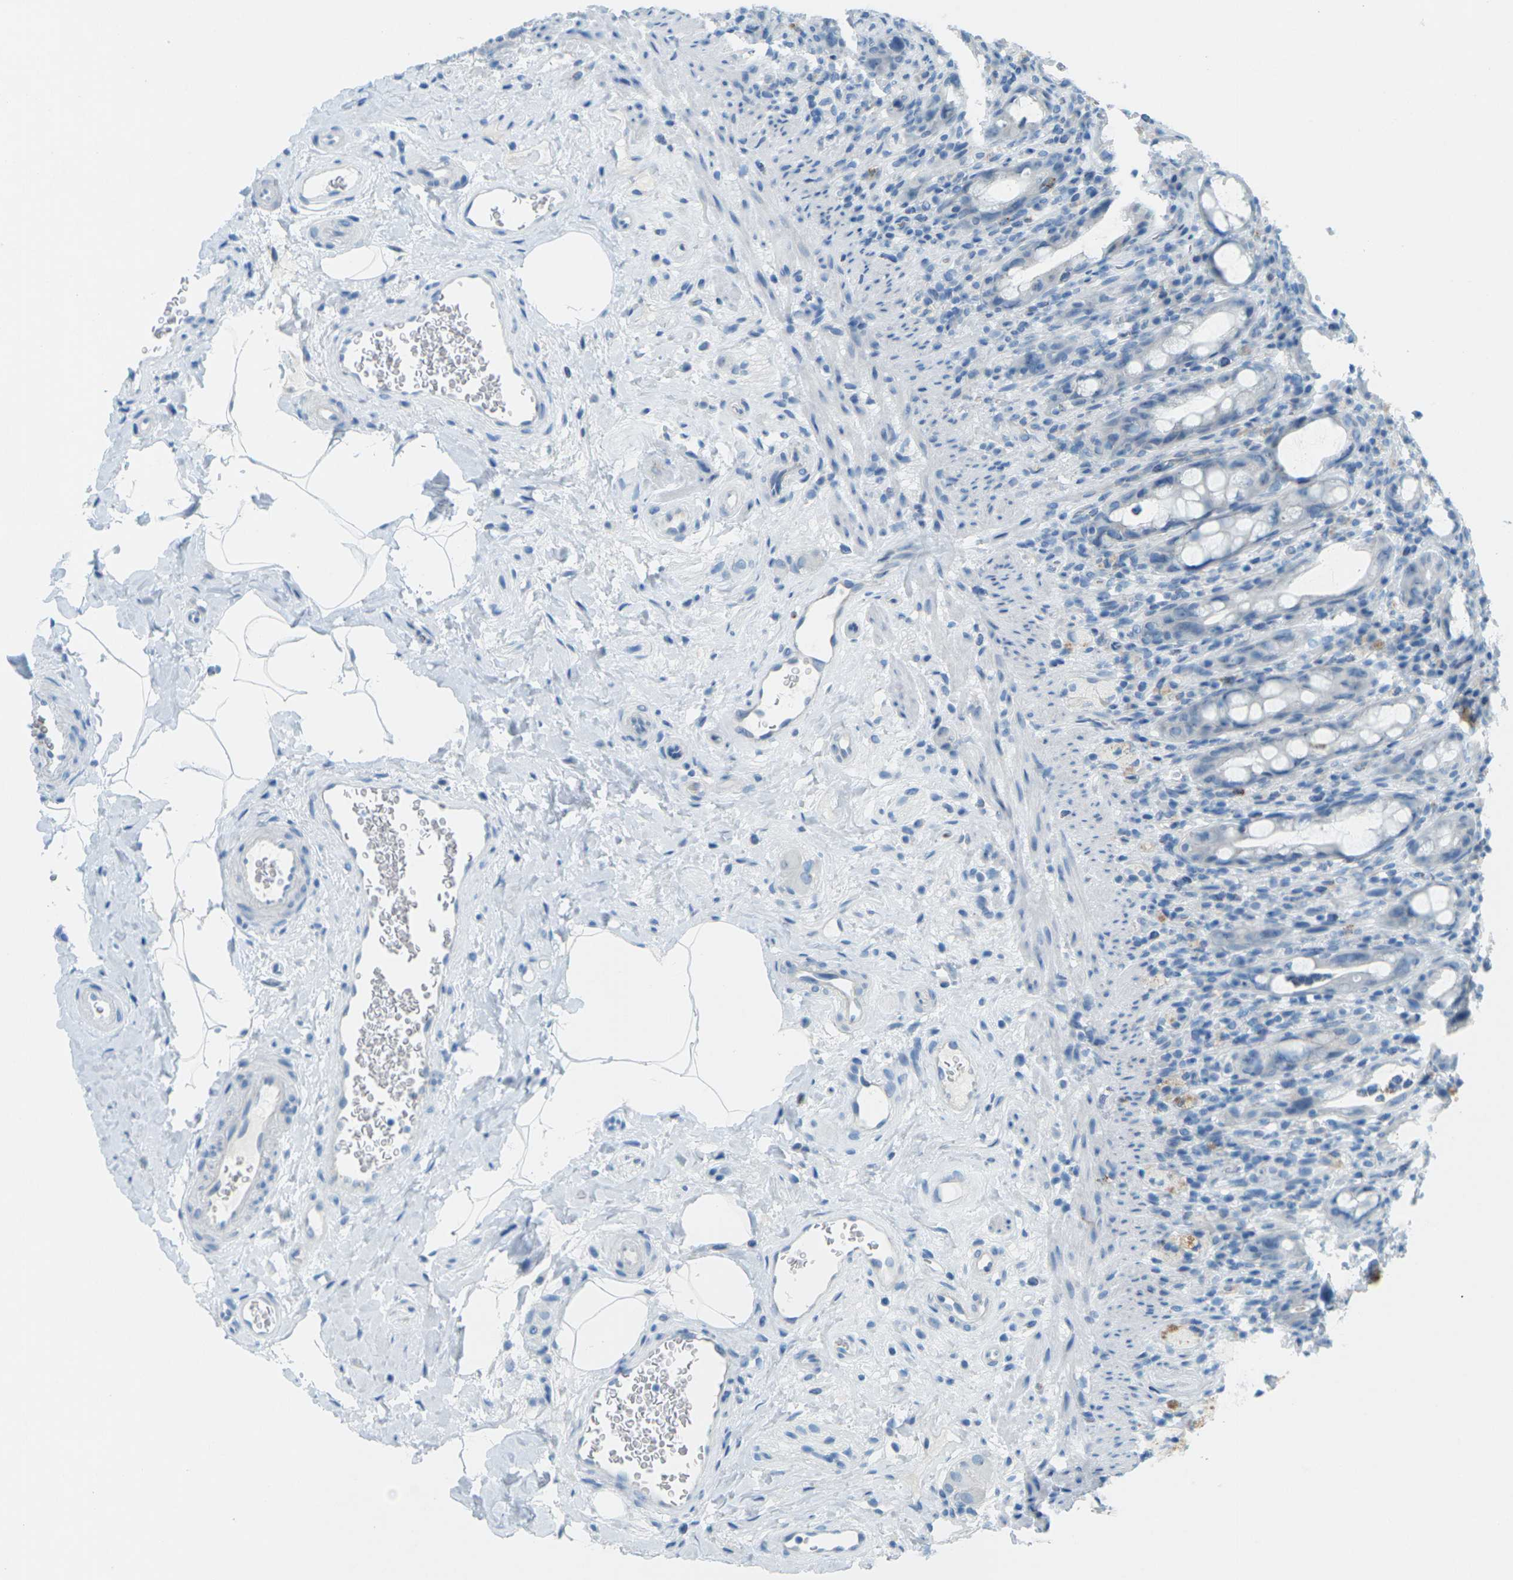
{"staining": {"intensity": "negative", "quantity": "none", "location": "none"}, "tissue": "rectum", "cell_type": "Glandular cells", "image_type": "normal", "snomed": [{"axis": "morphology", "description": "Normal tissue, NOS"}, {"axis": "topography", "description": "Rectum"}], "caption": "Glandular cells are negative for protein expression in benign human rectum. (DAB immunohistochemistry (IHC) with hematoxylin counter stain).", "gene": "CDH16", "patient": {"sex": "male", "age": 44}}